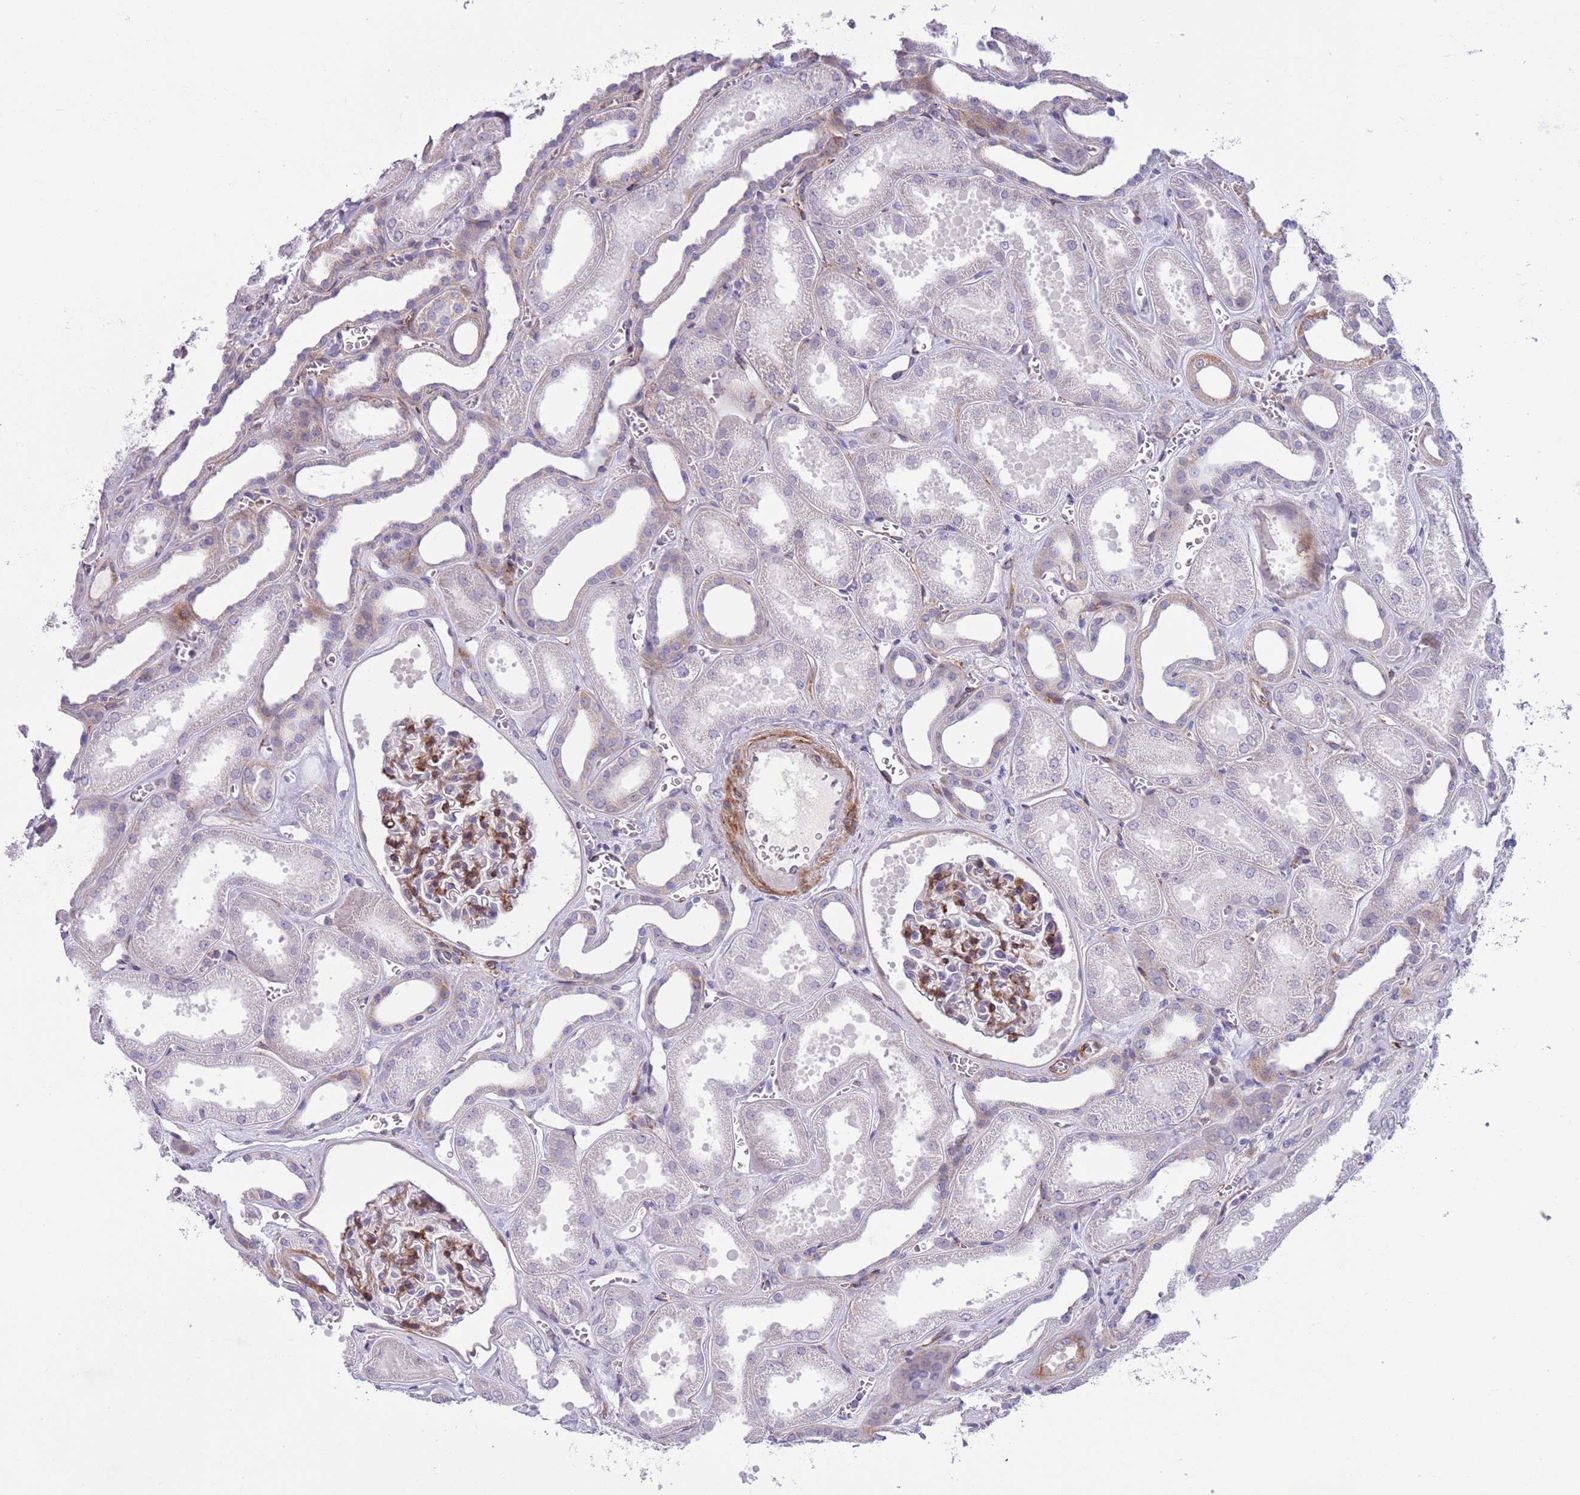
{"staining": {"intensity": "moderate", "quantity": "<25%", "location": "cytoplasmic/membranous"}, "tissue": "kidney", "cell_type": "Cells in glomeruli", "image_type": "normal", "snomed": [{"axis": "morphology", "description": "Normal tissue, NOS"}, {"axis": "morphology", "description": "Adenocarcinoma, NOS"}, {"axis": "topography", "description": "Kidney"}], "caption": "A brown stain highlights moderate cytoplasmic/membranous positivity of a protein in cells in glomeruli of benign human kidney. Using DAB (brown) and hematoxylin (blue) stains, captured at high magnification using brightfield microscopy.", "gene": "MRPL32", "patient": {"sex": "female", "age": 68}}